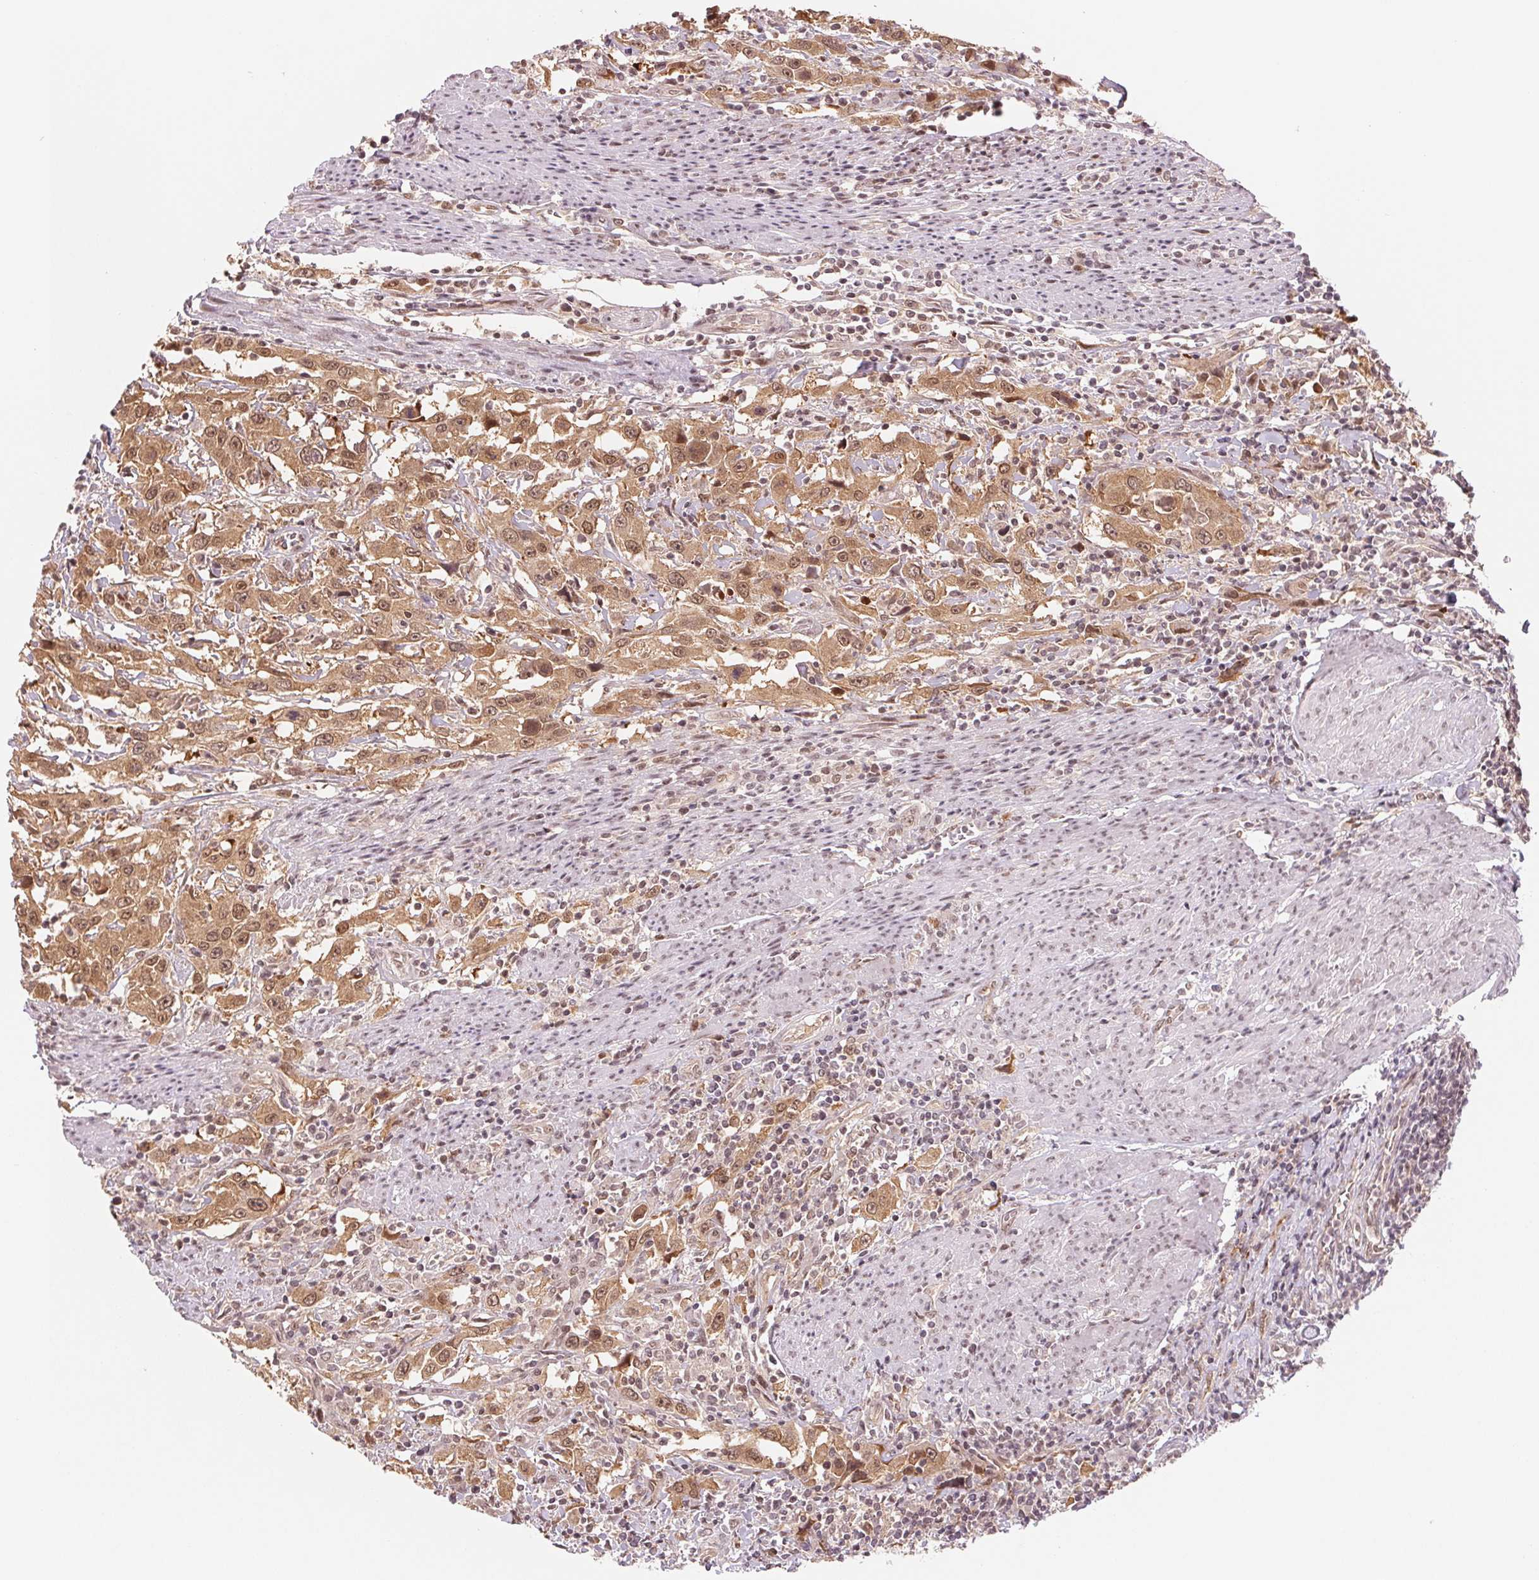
{"staining": {"intensity": "moderate", "quantity": ">75%", "location": "cytoplasmic/membranous,nuclear"}, "tissue": "urothelial cancer", "cell_type": "Tumor cells", "image_type": "cancer", "snomed": [{"axis": "morphology", "description": "Urothelial carcinoma, High grade"}, {"axis": "topography", "description": "Urinary bladder"}], "caption": "Immunohistochemistry (IHC) photomicrograph of urothelial cancer stained for a protein (brown), which displays medium levels of moderate cytoplasmic/membranous and nuclear positivity in about >75% of tumor cells.", "gene": "DNAJB6", "patient": {"sex": "male", "age": 61}}